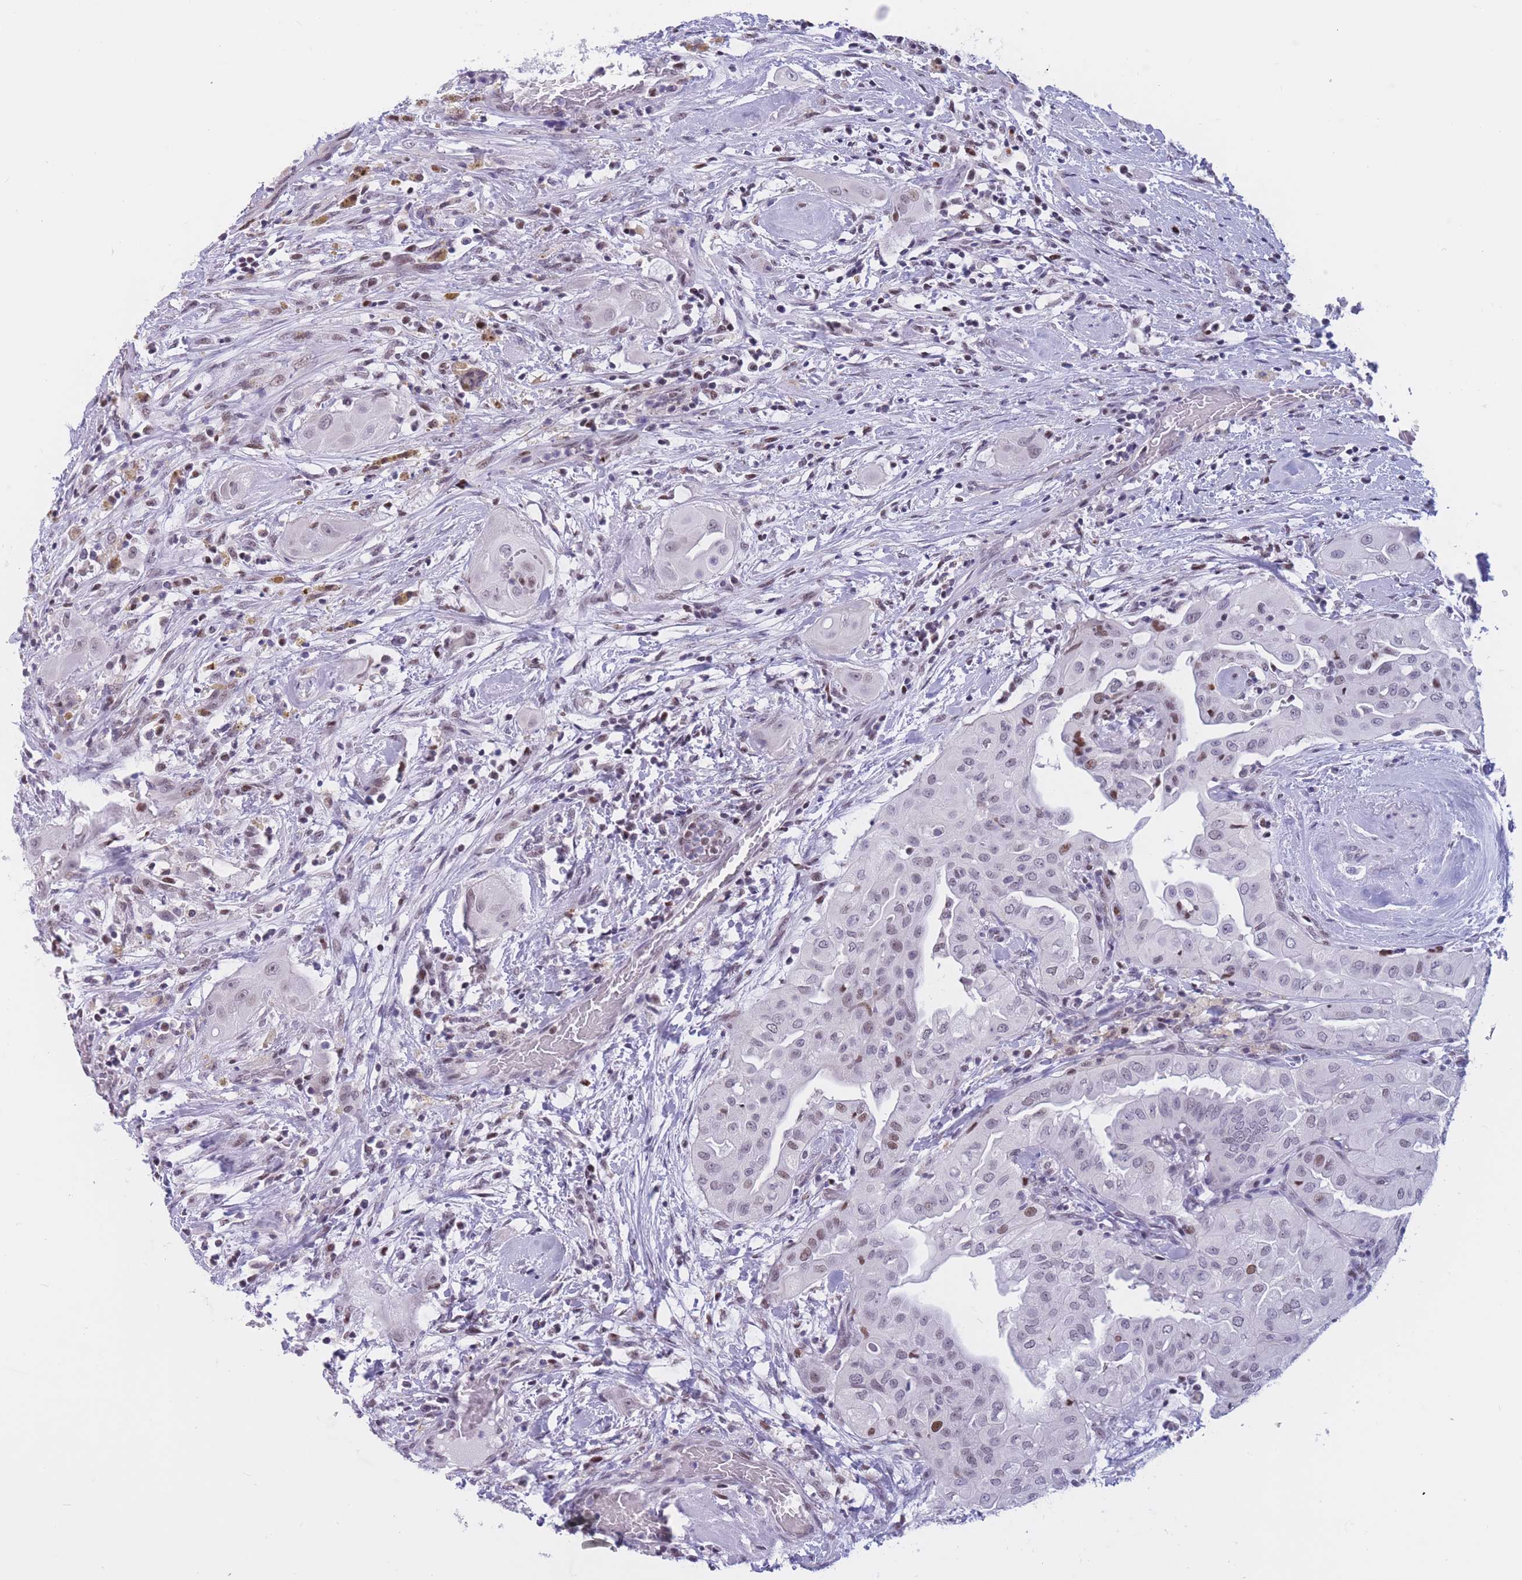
{"staining": {"intensity": "moderate", "quantity": "<25%", "location": "nuclear"}, "tissue": "thyroid cancer", "cell_type": "Tumor cells", "image_type": "cancer", "snomed": [{"axis": "morphology", "description": "Papillary adenocarcinoma, NOS"}, {"axis": "topography", "description": "Thyroid gland"}], "caption": "Immunohistochemistry (IHC) micrograph of neoplastic tissue: human thyroid cancer stained using IHC exhibits low levels of moderate protein expression localized specifically in the nuclear of tumor cells, appearing as a nuclear brown color.", "gene": "NASP", "patient": {"sex": "female", "age": 59}}